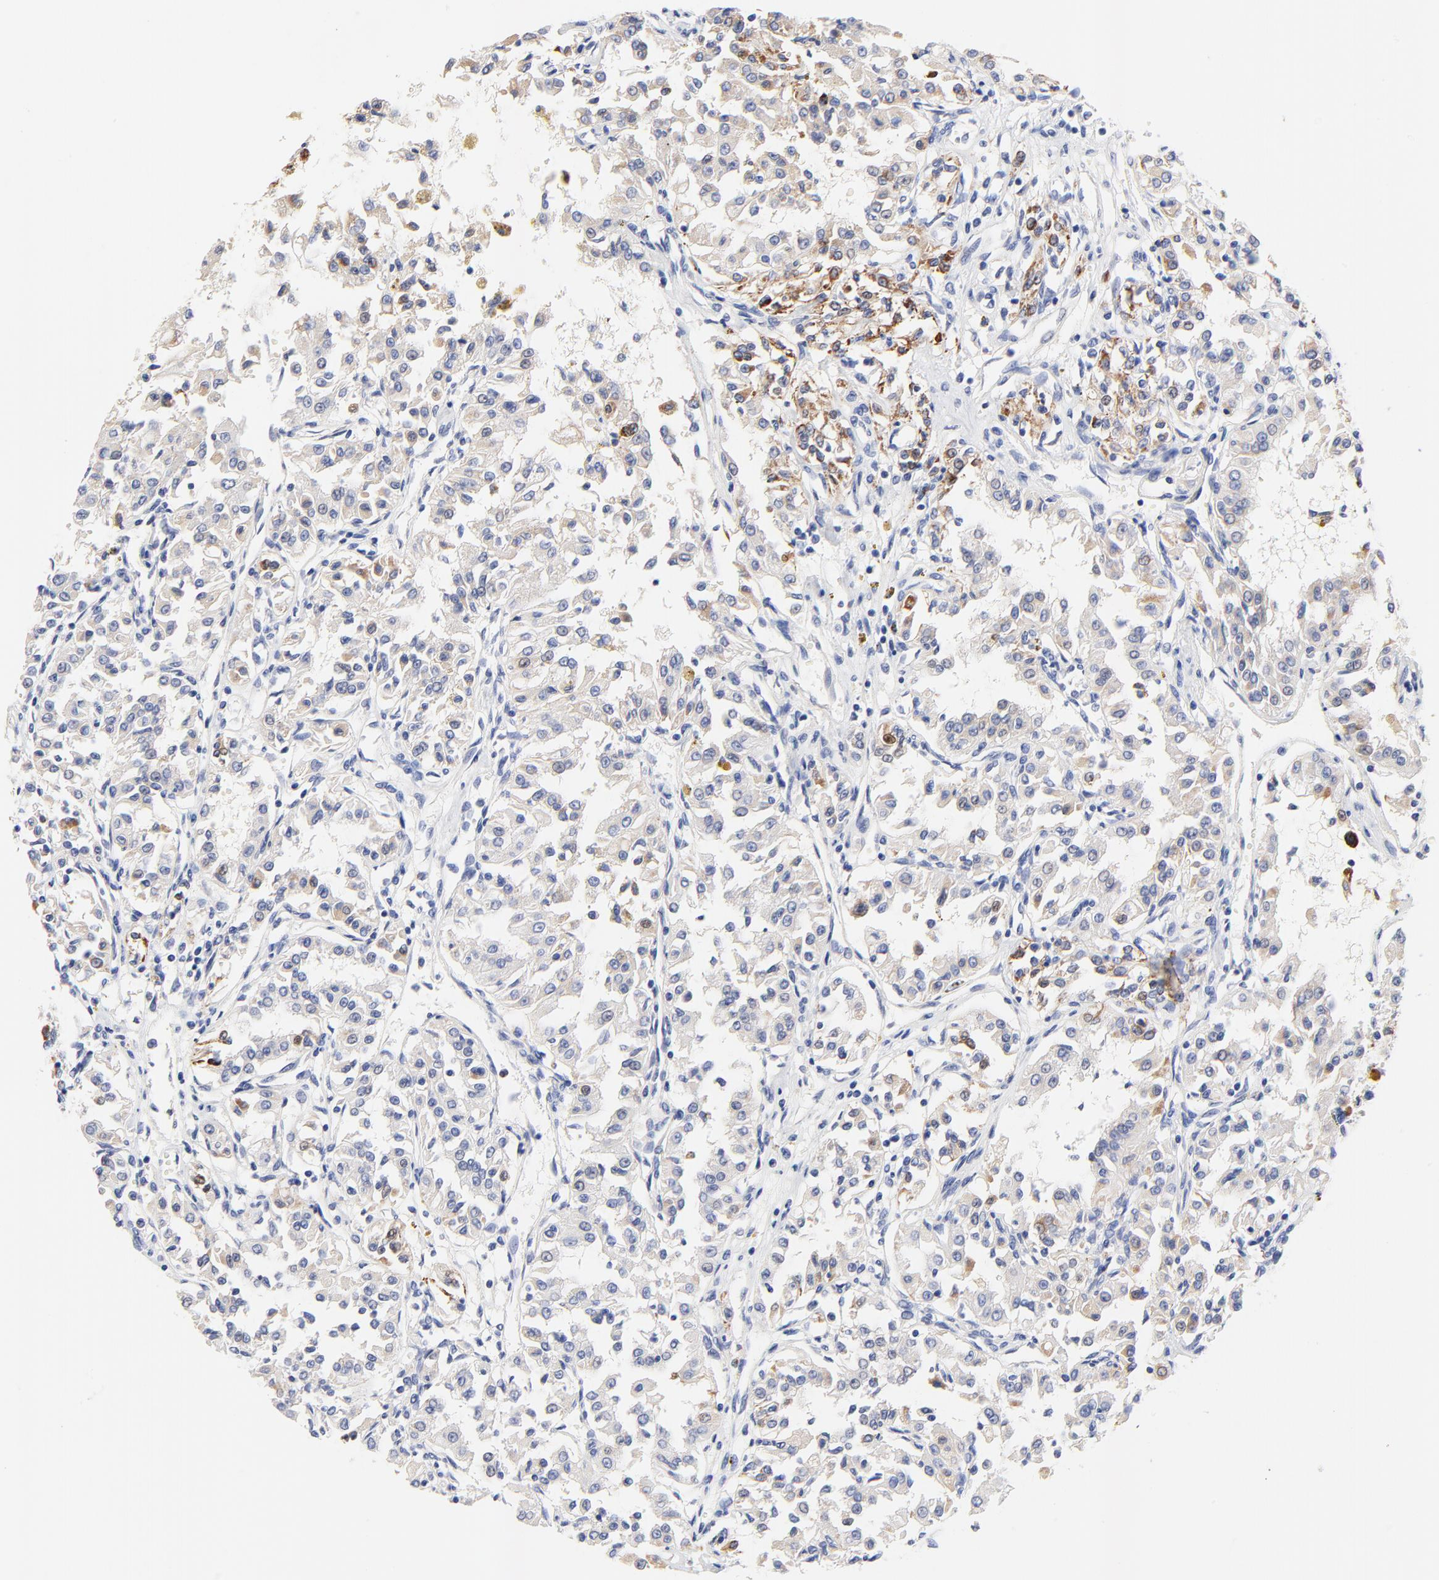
{"staining": {"intensity": "weak", "quantity": "25%-75%", "location": "cytoplasmic/membranous"}, "tissue": "renal cancer", "cell_type": "Tumor cells", "image_type": "cancer", "snomed": [{"axis": "morphology", "description": "Adenocarcinoma, NOS"}, {"axis": "topography", "description": "Kidney"}], "caption": "A brown stain highlights weak cytoplasmic/membranous expression of a protein in renal cancer tumor cells. The staining was performed using DAB (3,3'-diaminobenzidine) to visualize the protein expression in brown, while the nuclei were stained in blue with hematoxylin (Magnification: 20x).", "gene": "FBXO10", "patient": {"sex": "male", "age": 78}}